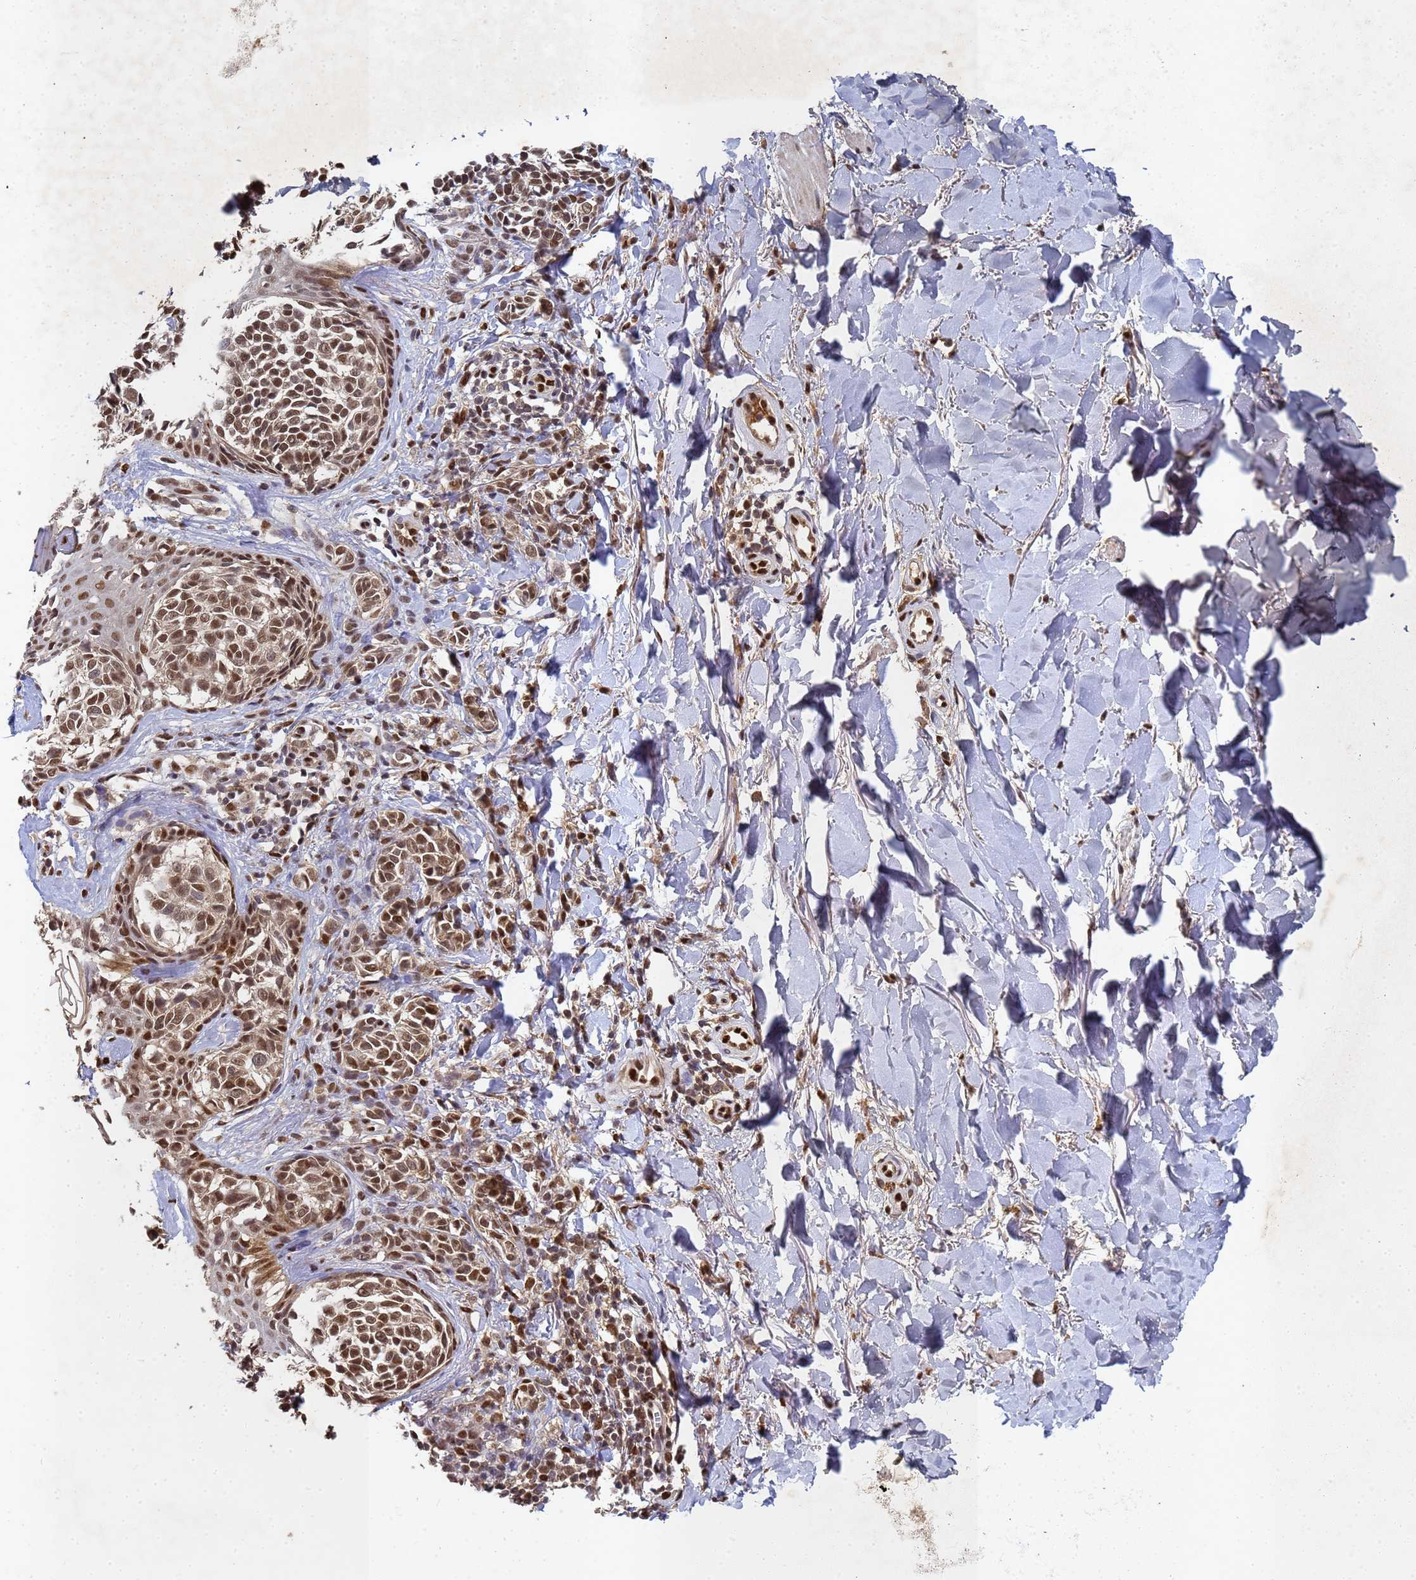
{"staining": {"intensity": "moderate", "quantity": ">75%", "location": "nuclear"}, "tissue": "melanoma", "cell_type": "Tumor cells", "image_type": "cancer", "snomed": [{"axis": "morphology", "description": "Malignant melanoma, NOS"}, {"axis": "topography", "description": "Skin of upper extremity"}], "caption": "Immunohistochemistry (IHC) histopathology image of neoplastic tissue: human malignant melanoma stained using immunohistochemistry demonstrates medium levels of moderate protein expression localized specifically in the nuclear of tumor cells, appearing as a nuclear brown color.", "gene": "SECISBP2", "patient": {"sex": "male", "age": 40}}